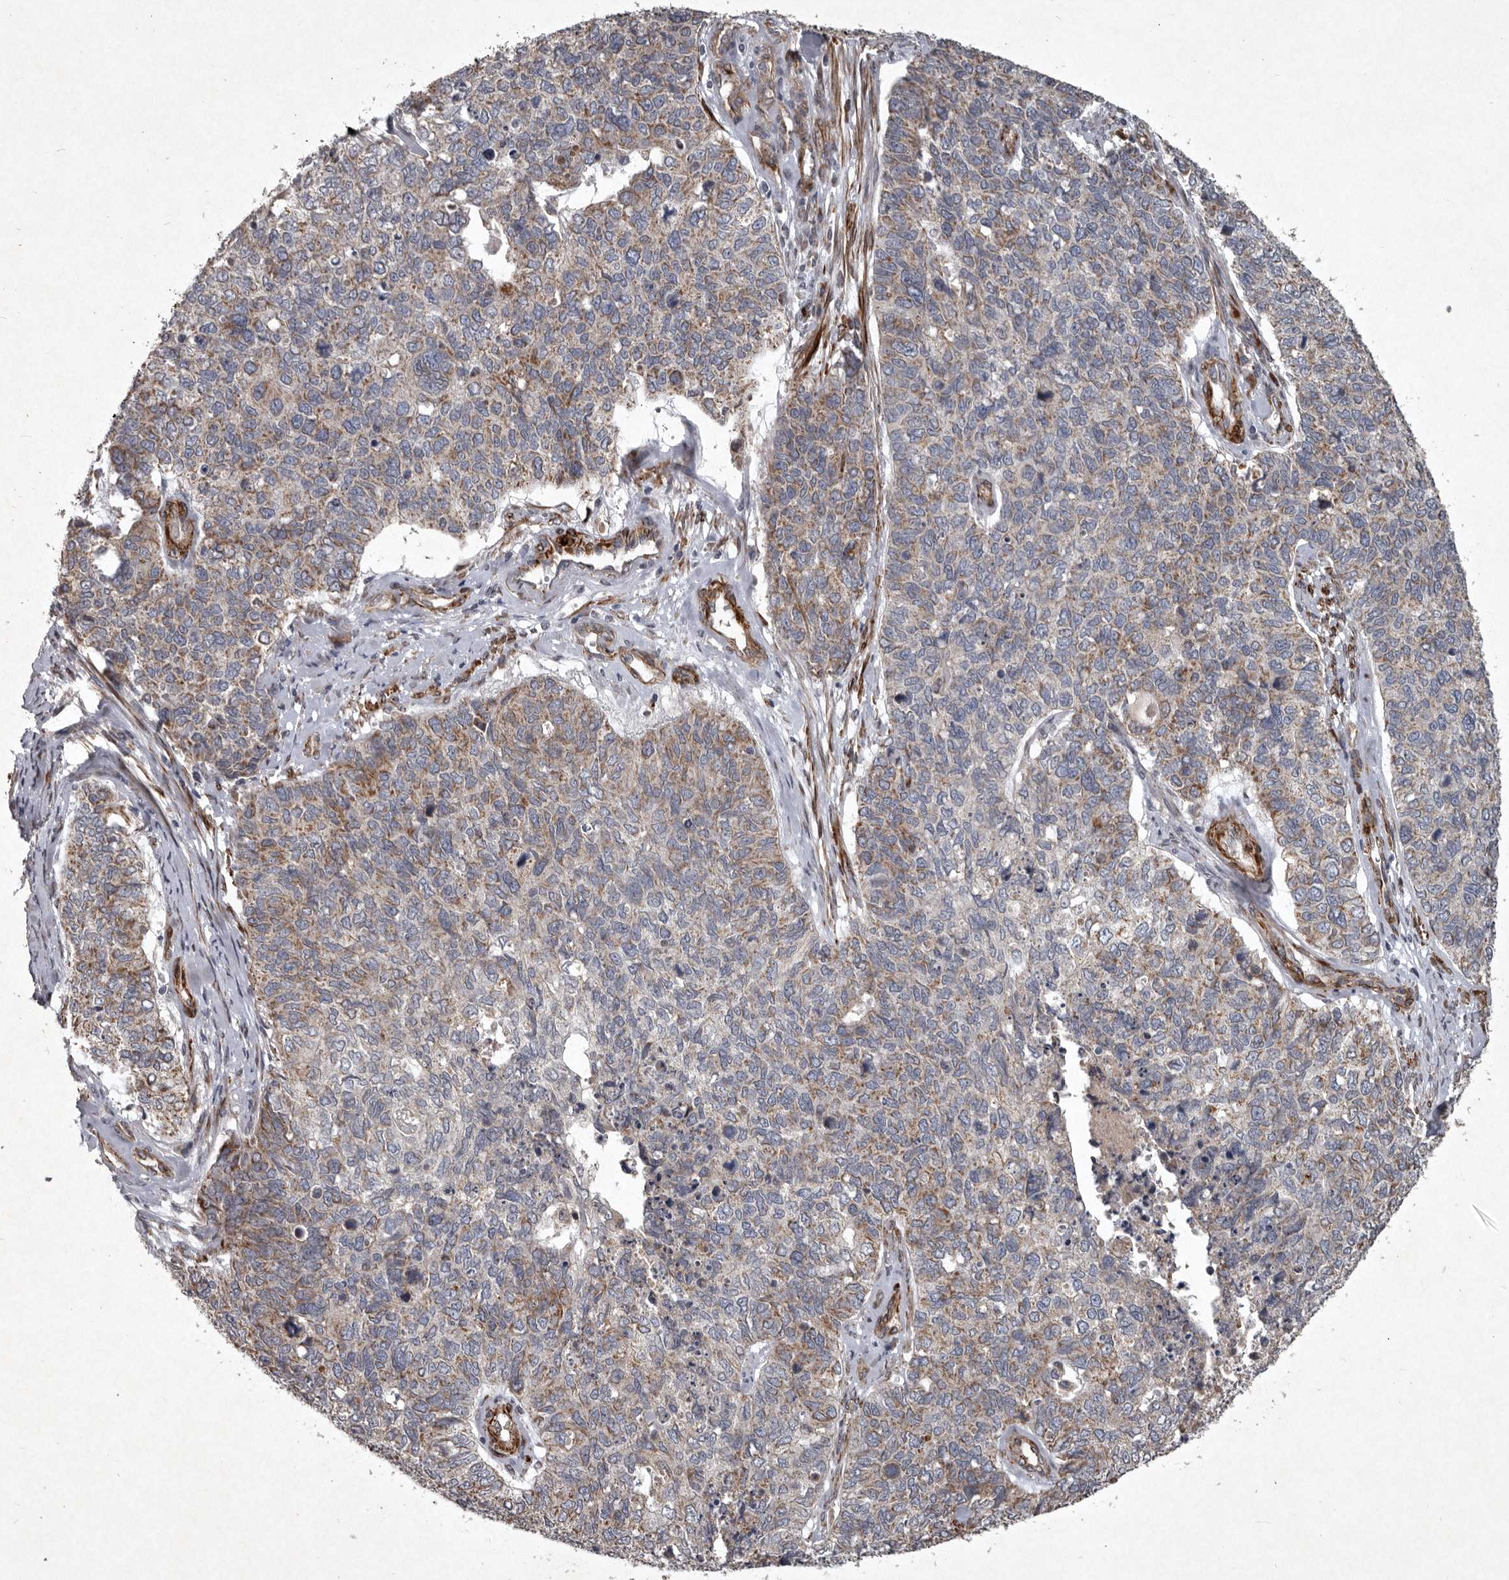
{"staining": {"intensity": "weak", "quantity": "25%-75%", "location": "cytoplasmic/membranous"}, "tissue": "cervical cancer", "cell_type": "Tumor cells", "image_type": "cancer", "snomed": [{"axis": "morphology", "description": "Squamous cell carcinoma, NOS"}, {"axis": "topography", "description": "Cervix"}], "caption": "IHC photomicrograph of human squamous cell carcinoma (cervical) stained for a protein (brown), which exhibits low levels of weak cytoplasmic/membranous staining in about 25%-75% of tumor cells.", "gene": "MRPS15", "patient": {"sex": "female", "age": 63}}